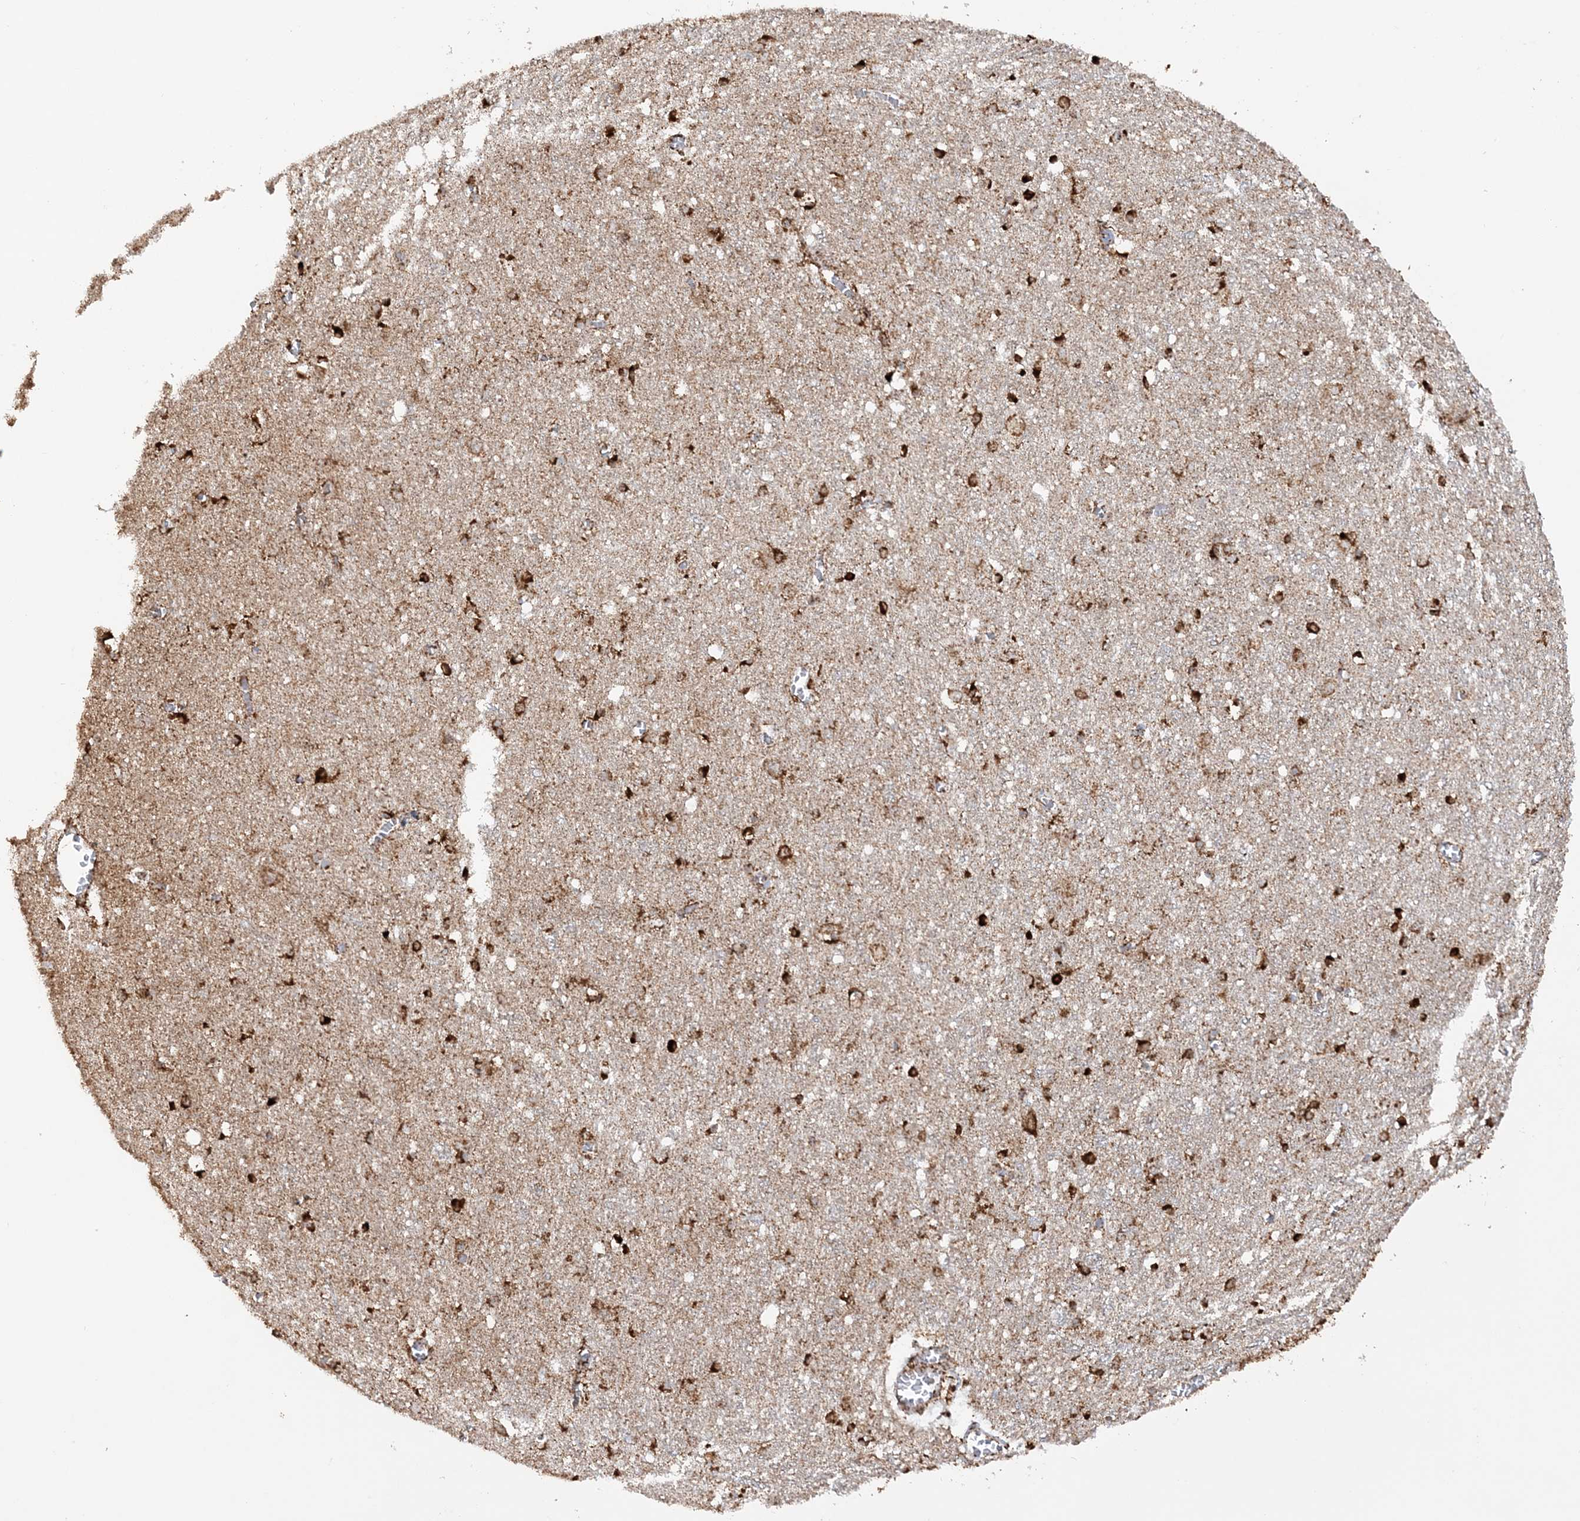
{"staining": {"intensity": "strong", "quantity": ">75%", "location": "cytoplasmic/membranous"}, "tissue": "cerebral cortex", "cell_type": "Endothelial cells", "image_type": "normal", "snomed": [{"axis": "morphology", "description": "Normal tissue, NOS"}, {"axis": "topography", "description": "Cerebral cortex"}], "caption": "A brown stain shows strong cytoplasmic/membranous expression of a protein in endothelial cells of normal cerebral cortex. (DAB IHC with brightfield microscopy, high magnification).", "gene": "CRY2", "patient": {"sex": "female", "age": 64}}